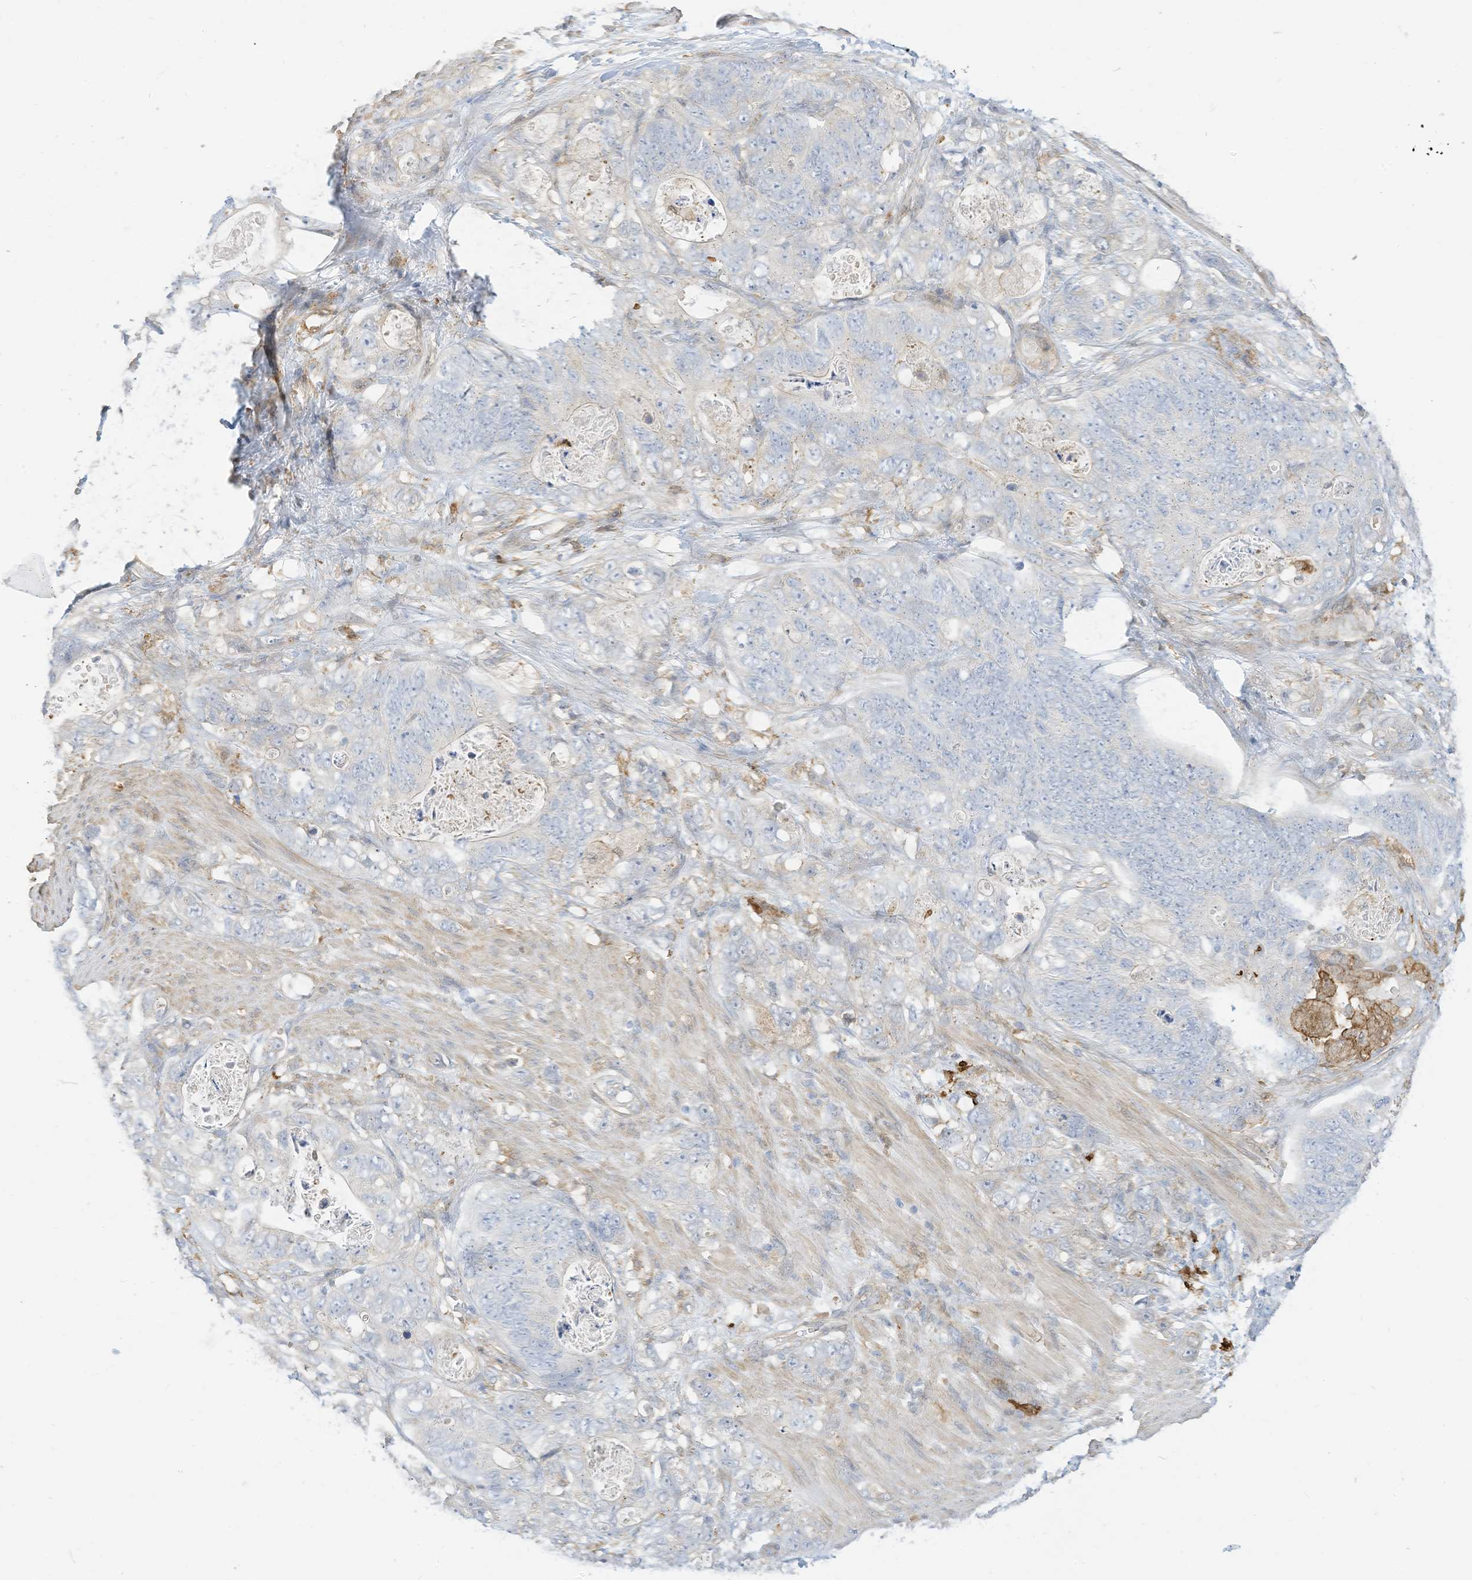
{"staining": {"intensity": "negative", "quantity": "none", "location": "none"}, "tissue": "stomach cancer", "cell_type": "Tumor cells", "image_type": "cancer", "snomed": [{"axis": "morphology", "description": "Normal tissue, NOS"}, {"axis": "morphology", "description": "Adenocarcinoma, NOS"}, {"axis": "topography", "description": "Stomach"}], "caption": "This micrograph is of adenocarcinoma (stomach) stained with immunohistochemistry to label a protein in brown with the nuclei are counter-stained blue. There is no expression in tumor cells.", "gene": "ATP13A1", "patient": {"sex": "female", "age": 89}}